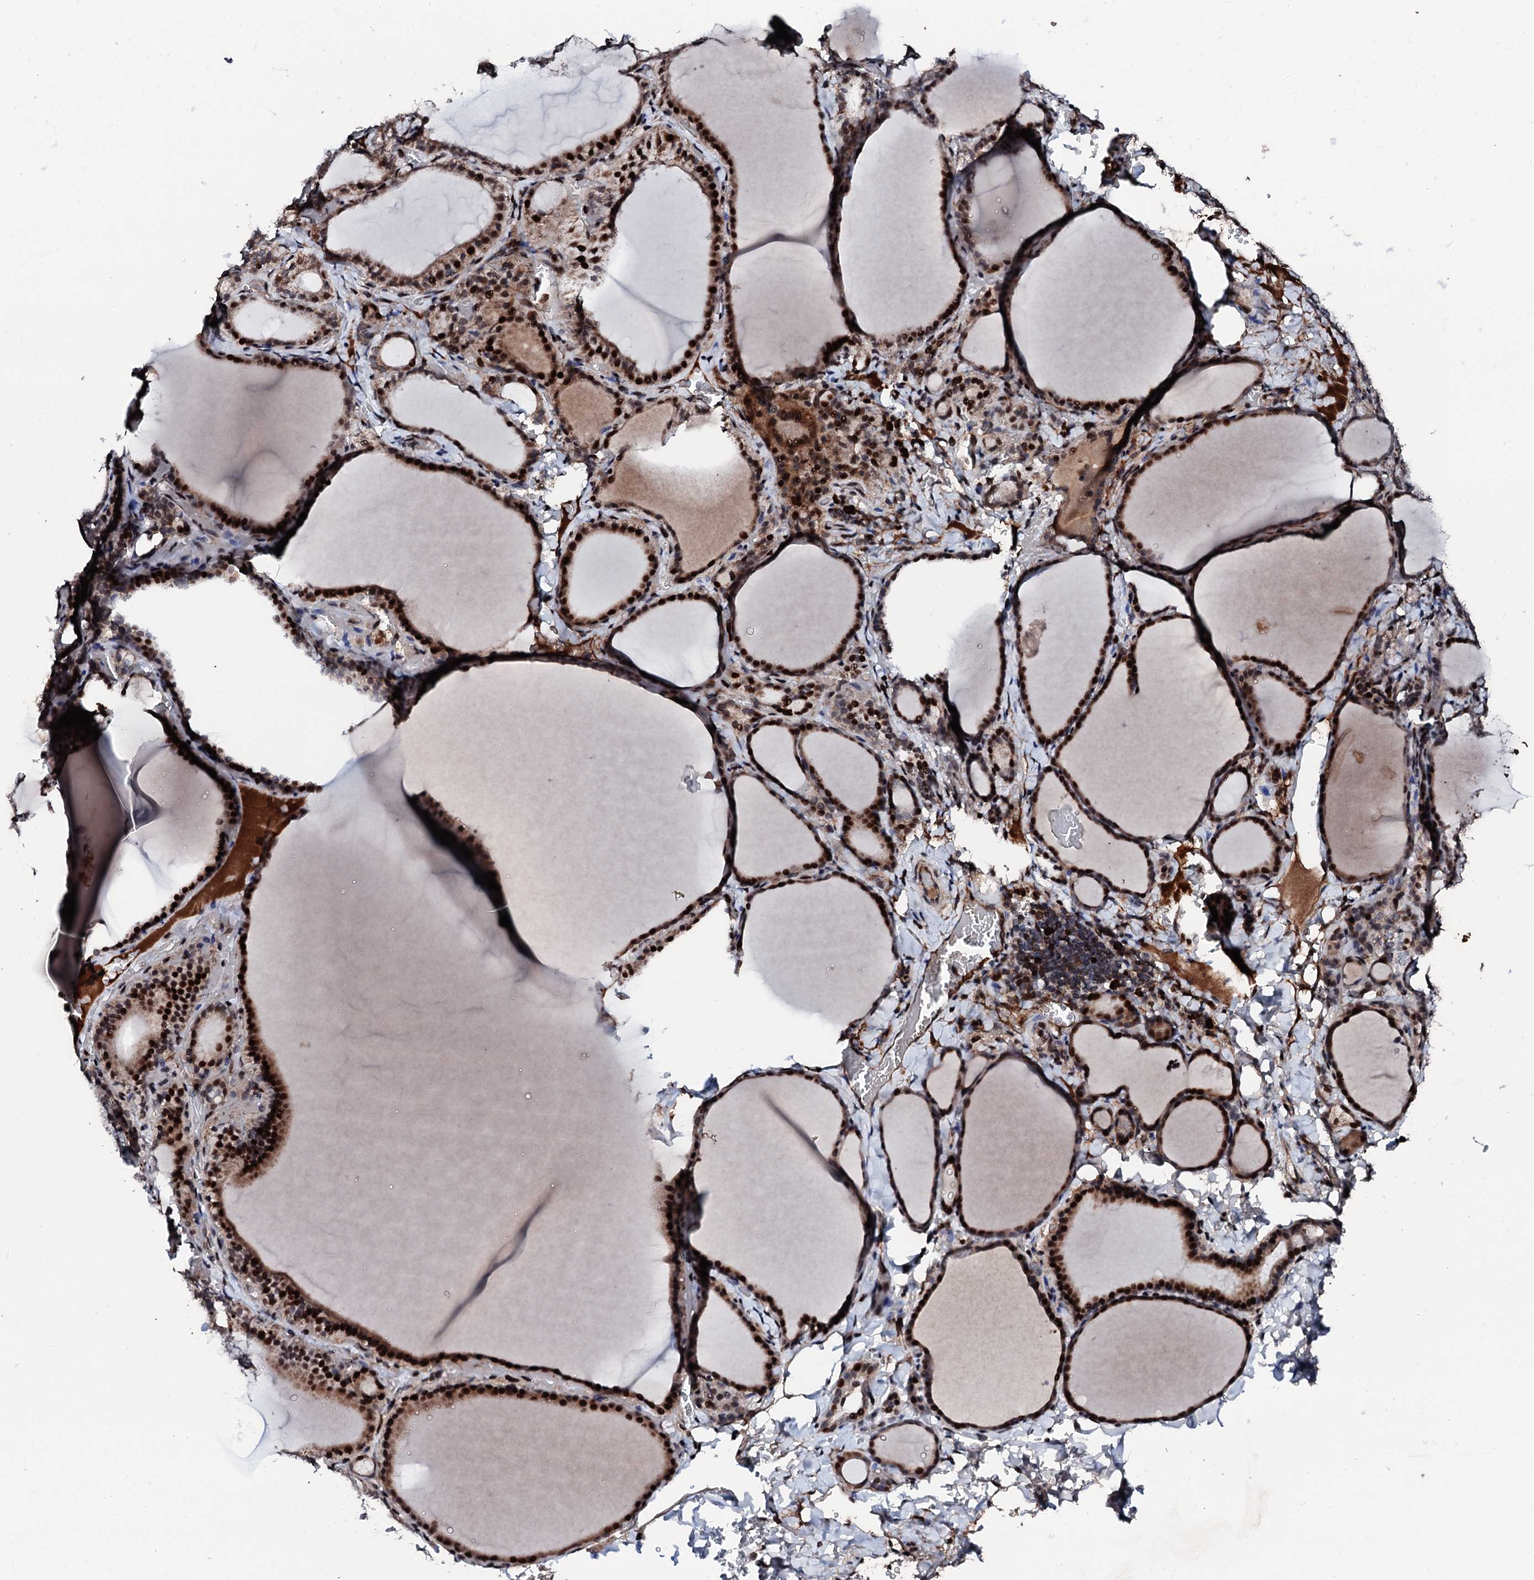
{"staining": {"intensity": "strong", "quantity": ">75%", "location": "cytoplasmic/membranous,nuclear"}, "tissue": "thyroid gland", "cell_type": "Glandular cells", "image_type": "normal", "snomed": [{"axis": "morphology", "description": "Normal tissue, NOS"}, {"axis": "topography", "description": "Thyroid gland"}], "caption": "Protein analysis of benign thyroid gland reveals strong cytoplasmic/membranous,nuclear positivity in approximately >75% of glandular cells.", "gene": "KIF18A", "patient": {"sex": "female", "age": 39}}